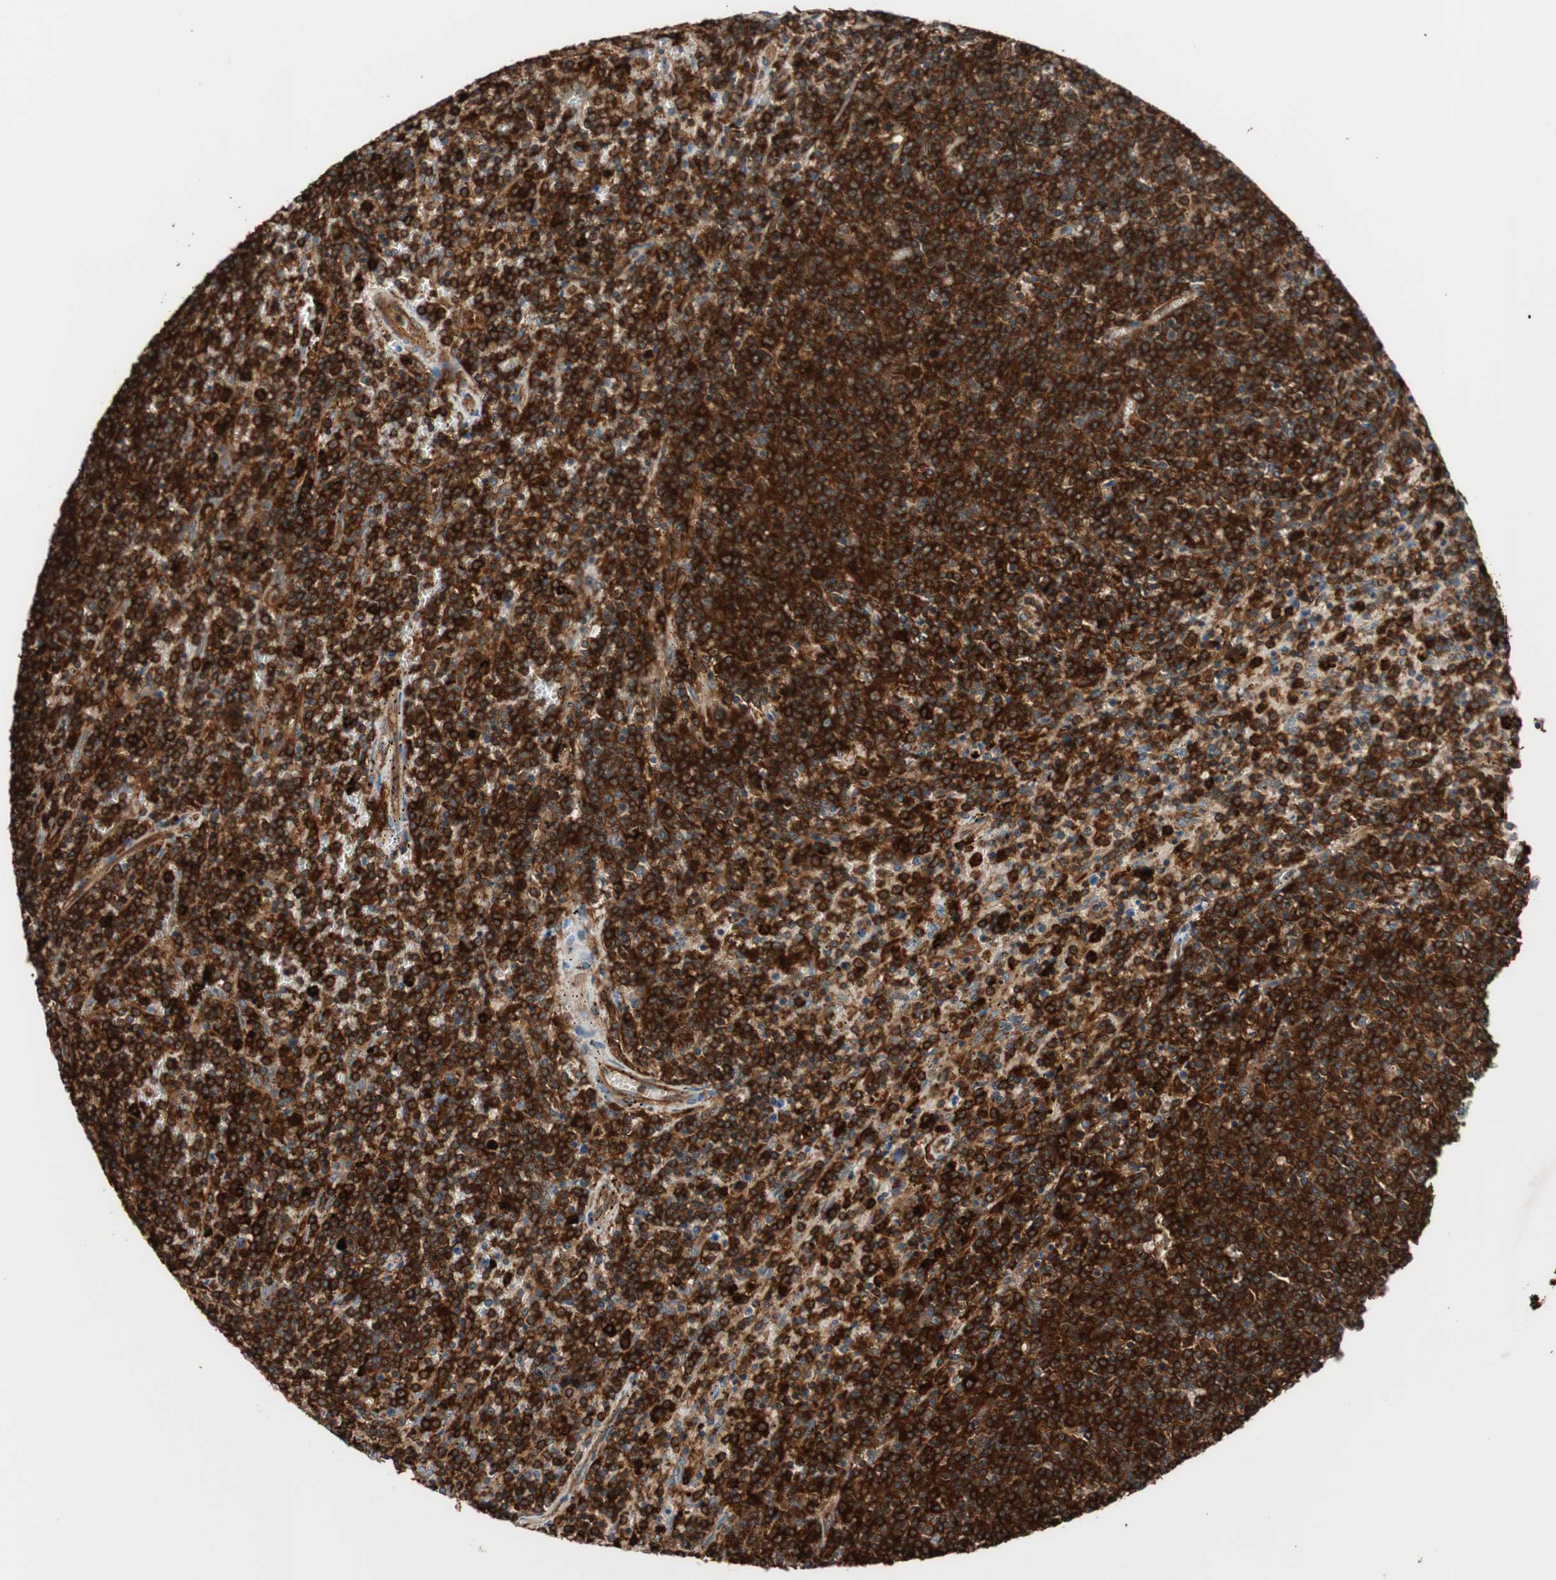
{"staining": {"intensity": "strong", "quantity": ">75%", "location": "cytoplasmic/membranous"}, "tissue": "lymphoma", "cell_type": "Tumor cells", "image_type": "cancer", "snomed": [{"axis": "morphology", "description": "Malignant lymphoma, non-Hodgkin's type, Low grade"}, {"axis": "topography", "description": "Spleen"}], "caption": "A high-resolution photomicrograph shows immunohistochemistry (IHC) staining of lymphoma, which reveals strong cytoplasmic/membranous expression in about >75% of tumor cells.", "gene": "VASP", "patient": {"sex": "female", "age": 50}}